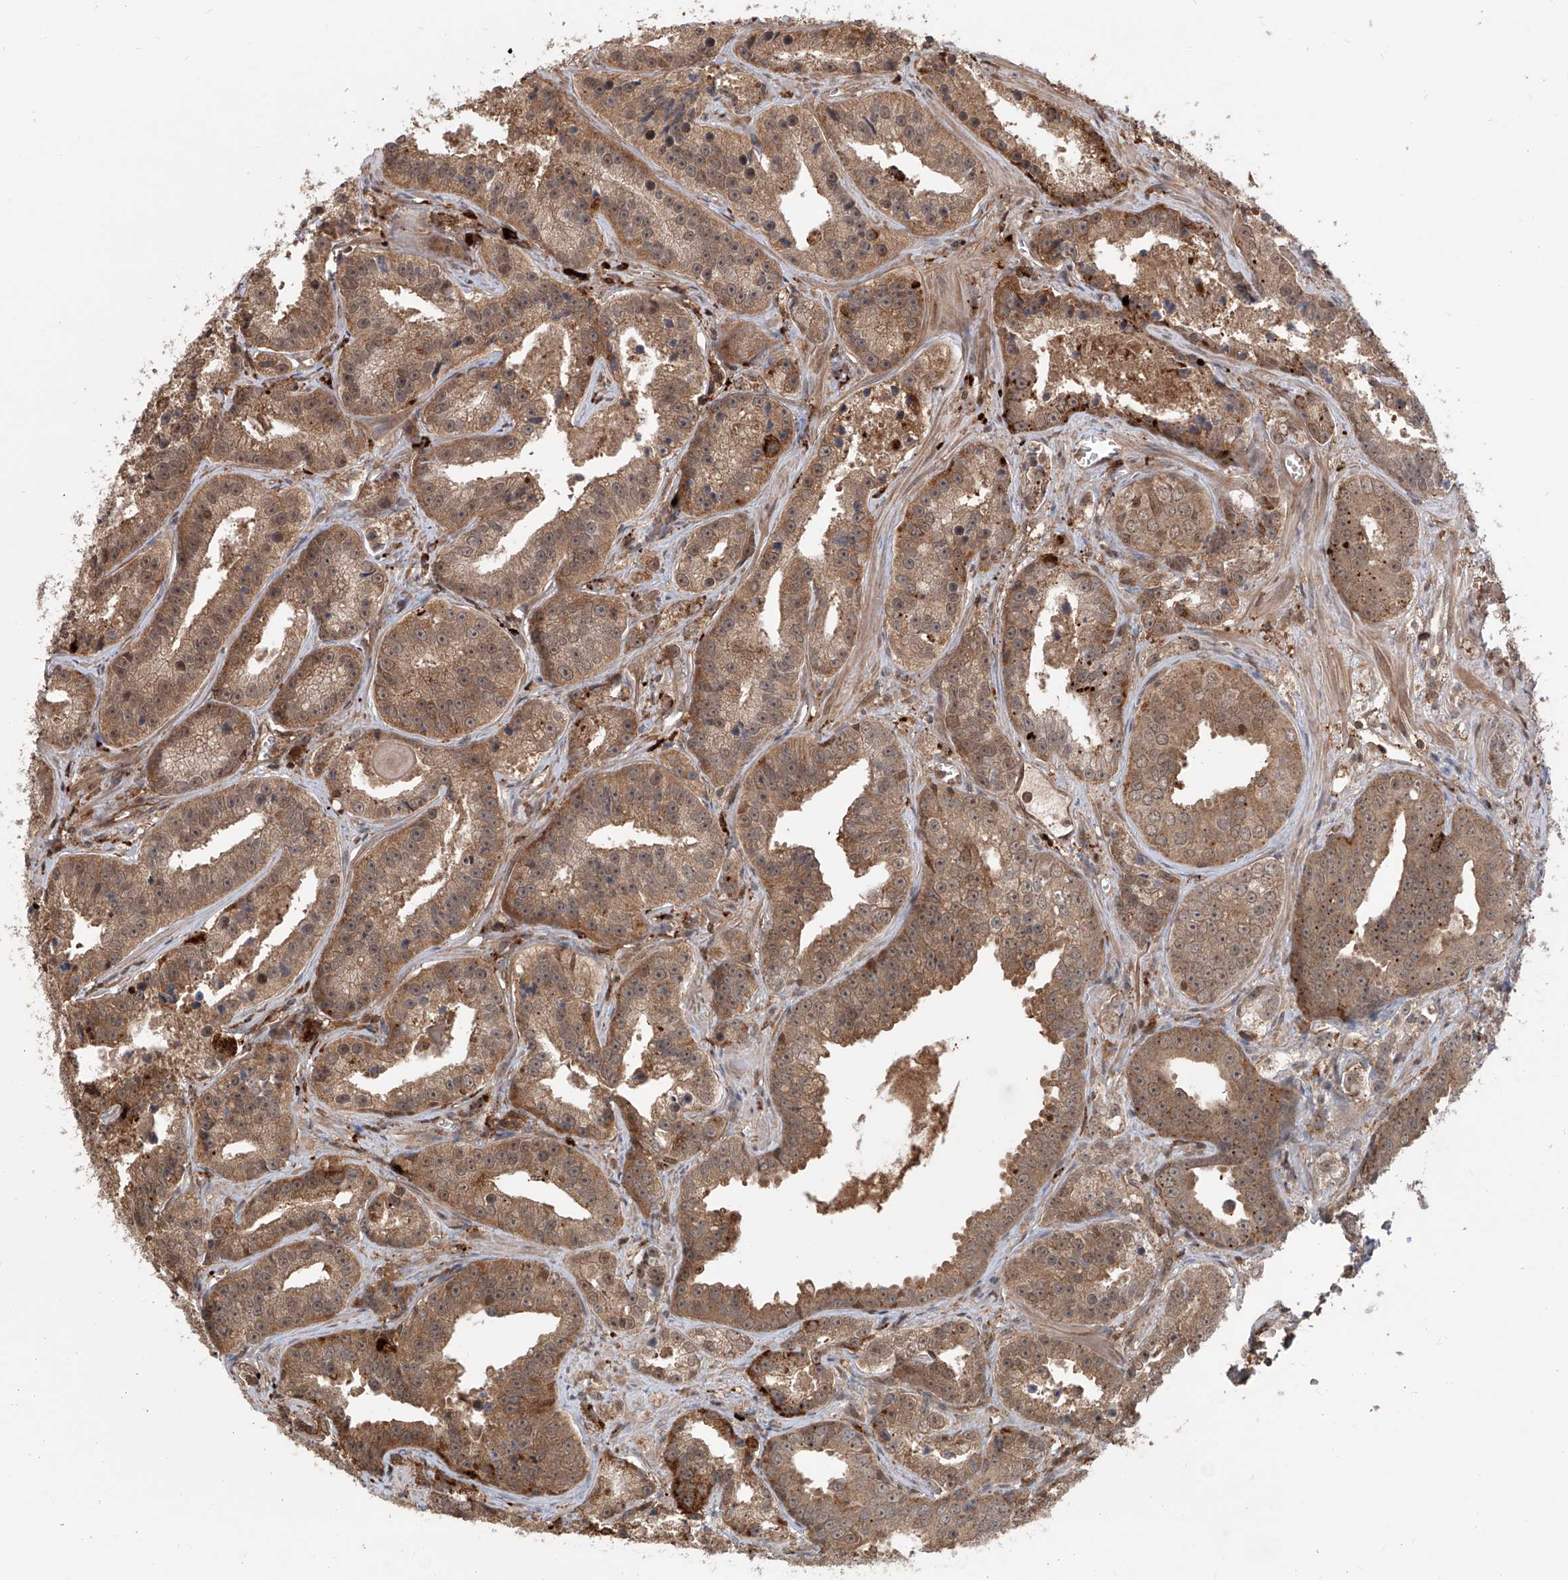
{"staining": {"intensity": "moderate", "quantity": ">75%", "location": "cytoplasmic/membranous,nuclear"}, "tissue": "prostate cancer", "cell_type": "Tumor cells", "image_type": "cancer", "snomed": [{"axis": "morphology", "description": "Adenocarcinoma, High grade"}, {"axis": "topography", "description": "Prostate"}], "caption": "Immunohistochemical staining of prostate cancer (adenocarcinoma (high-grade)) exhibits medium levels of moderate cytoplasmic/membranous and nuclear expression in about >75% of tumor cells. (Brightfield microscopy of DAB IHC at high magnification).", "gene": "HOXC8", "patient": {"sex": "male", "age": 62}}